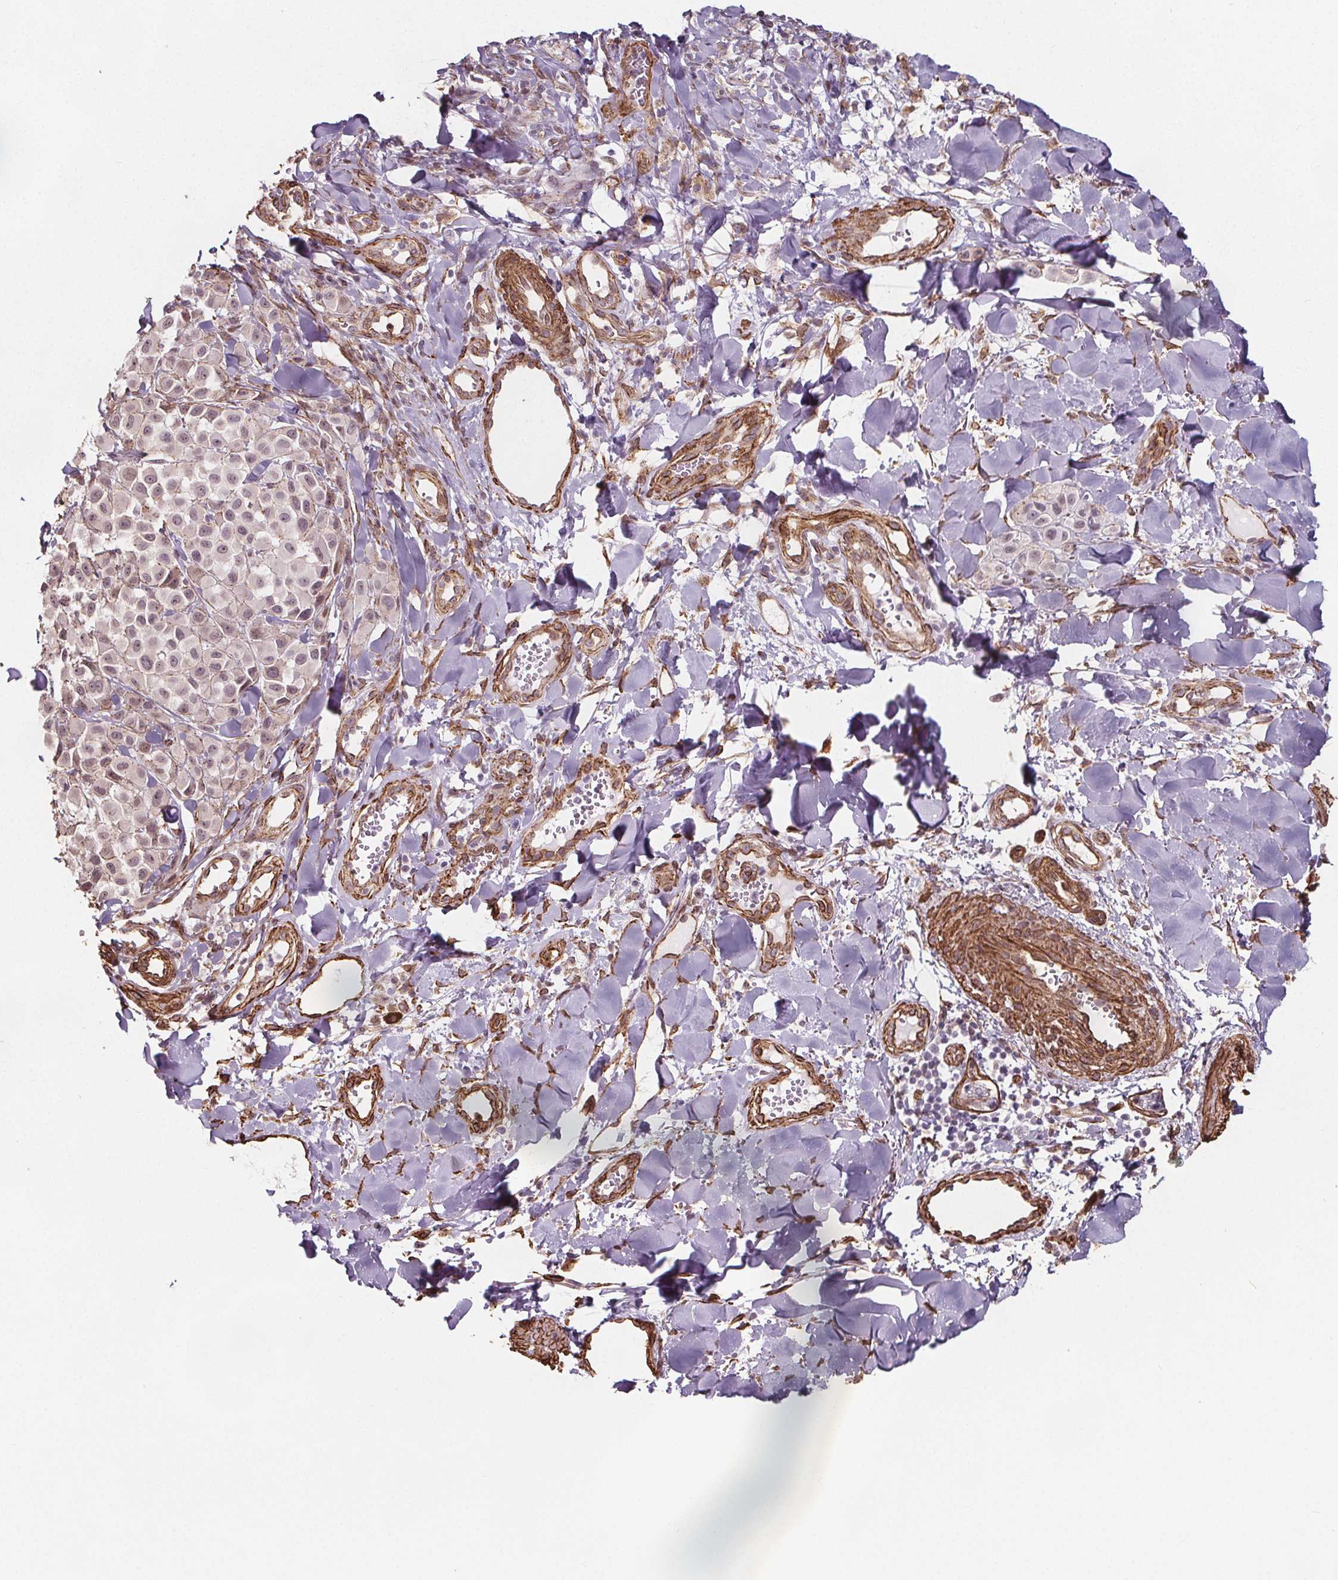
{"staining": {"intensity": "weak", "quantity": ">75%", "location": "nuclear"}, "tissue": "melanoma", "cell_type": "Tumor cells", "image_type": "cancer", "snomed": [{"axis": "morphology", "description": "Malignant melanoma, NOS"}, {"axis": "topography", "description": "Skin"}], "caption": "IHC of human malignant melanoma displays low levels of weak nuclear staining in about >75% of tumor cells.", "gene": "HAS1", "patient": {"sex": "male", "age": 77}}